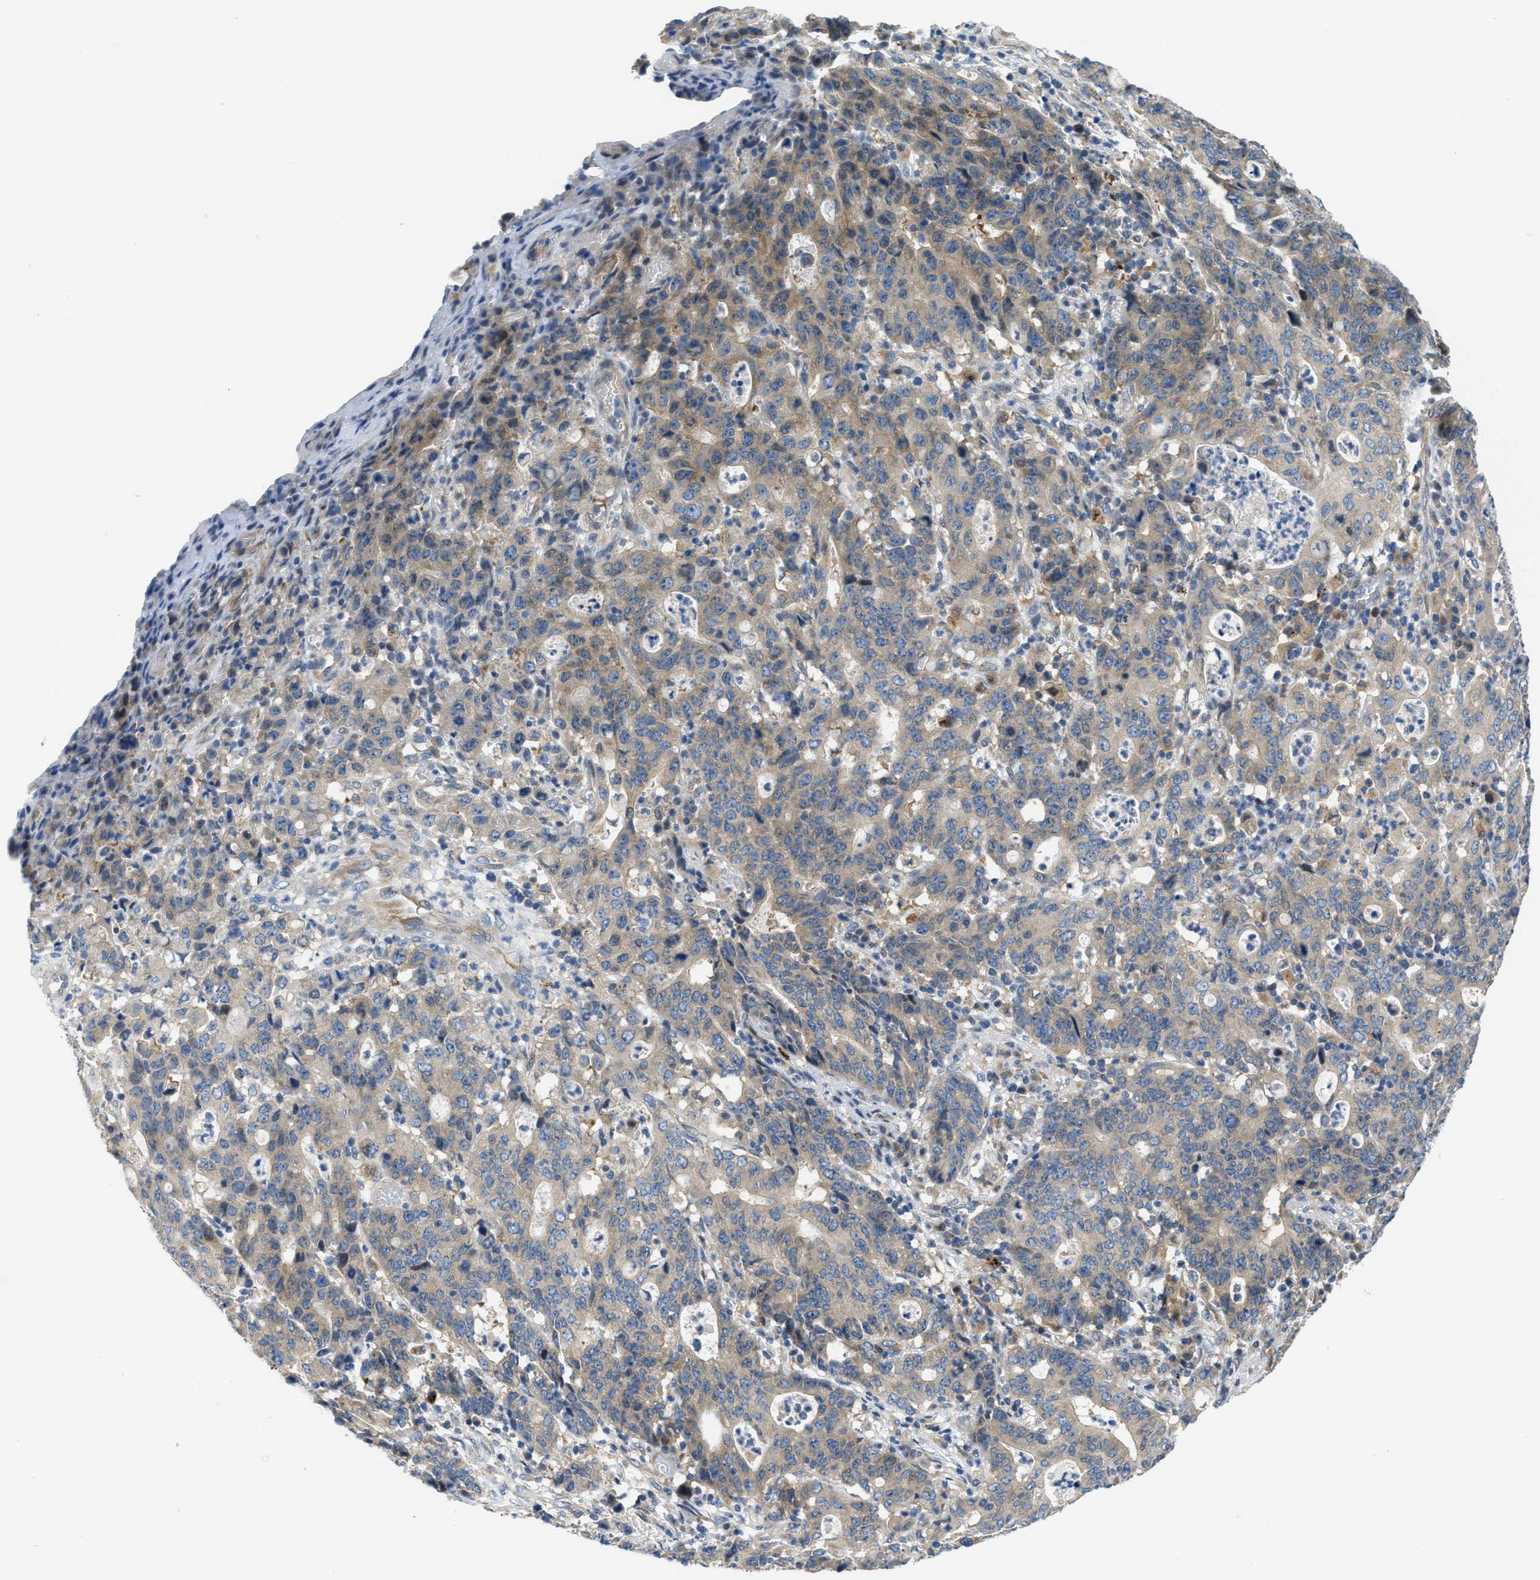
{"staining": {"intensity": "weak", "quantity": "25%-75%", "location": "cytoplasmic/membranous"}, "tissue": "stomach cancer", "cell_type": "Tumor cells", "image_type": "cancer", "snomed": [{"axis": "morphology", "description": "Adenocarcinoma, NOS"}, {"axis": "topography", "description": "Stomach, upper"}], "caption": "The histopathology image demonstrates immunohistochemical staining of stomach adenocarcinoma. There is weak cytoplasmic/membranous staining is identified in about 25%-75% of tumor cells.", "gene": "KLHDC10", "patient": {"sex": "male", "age": 69}}